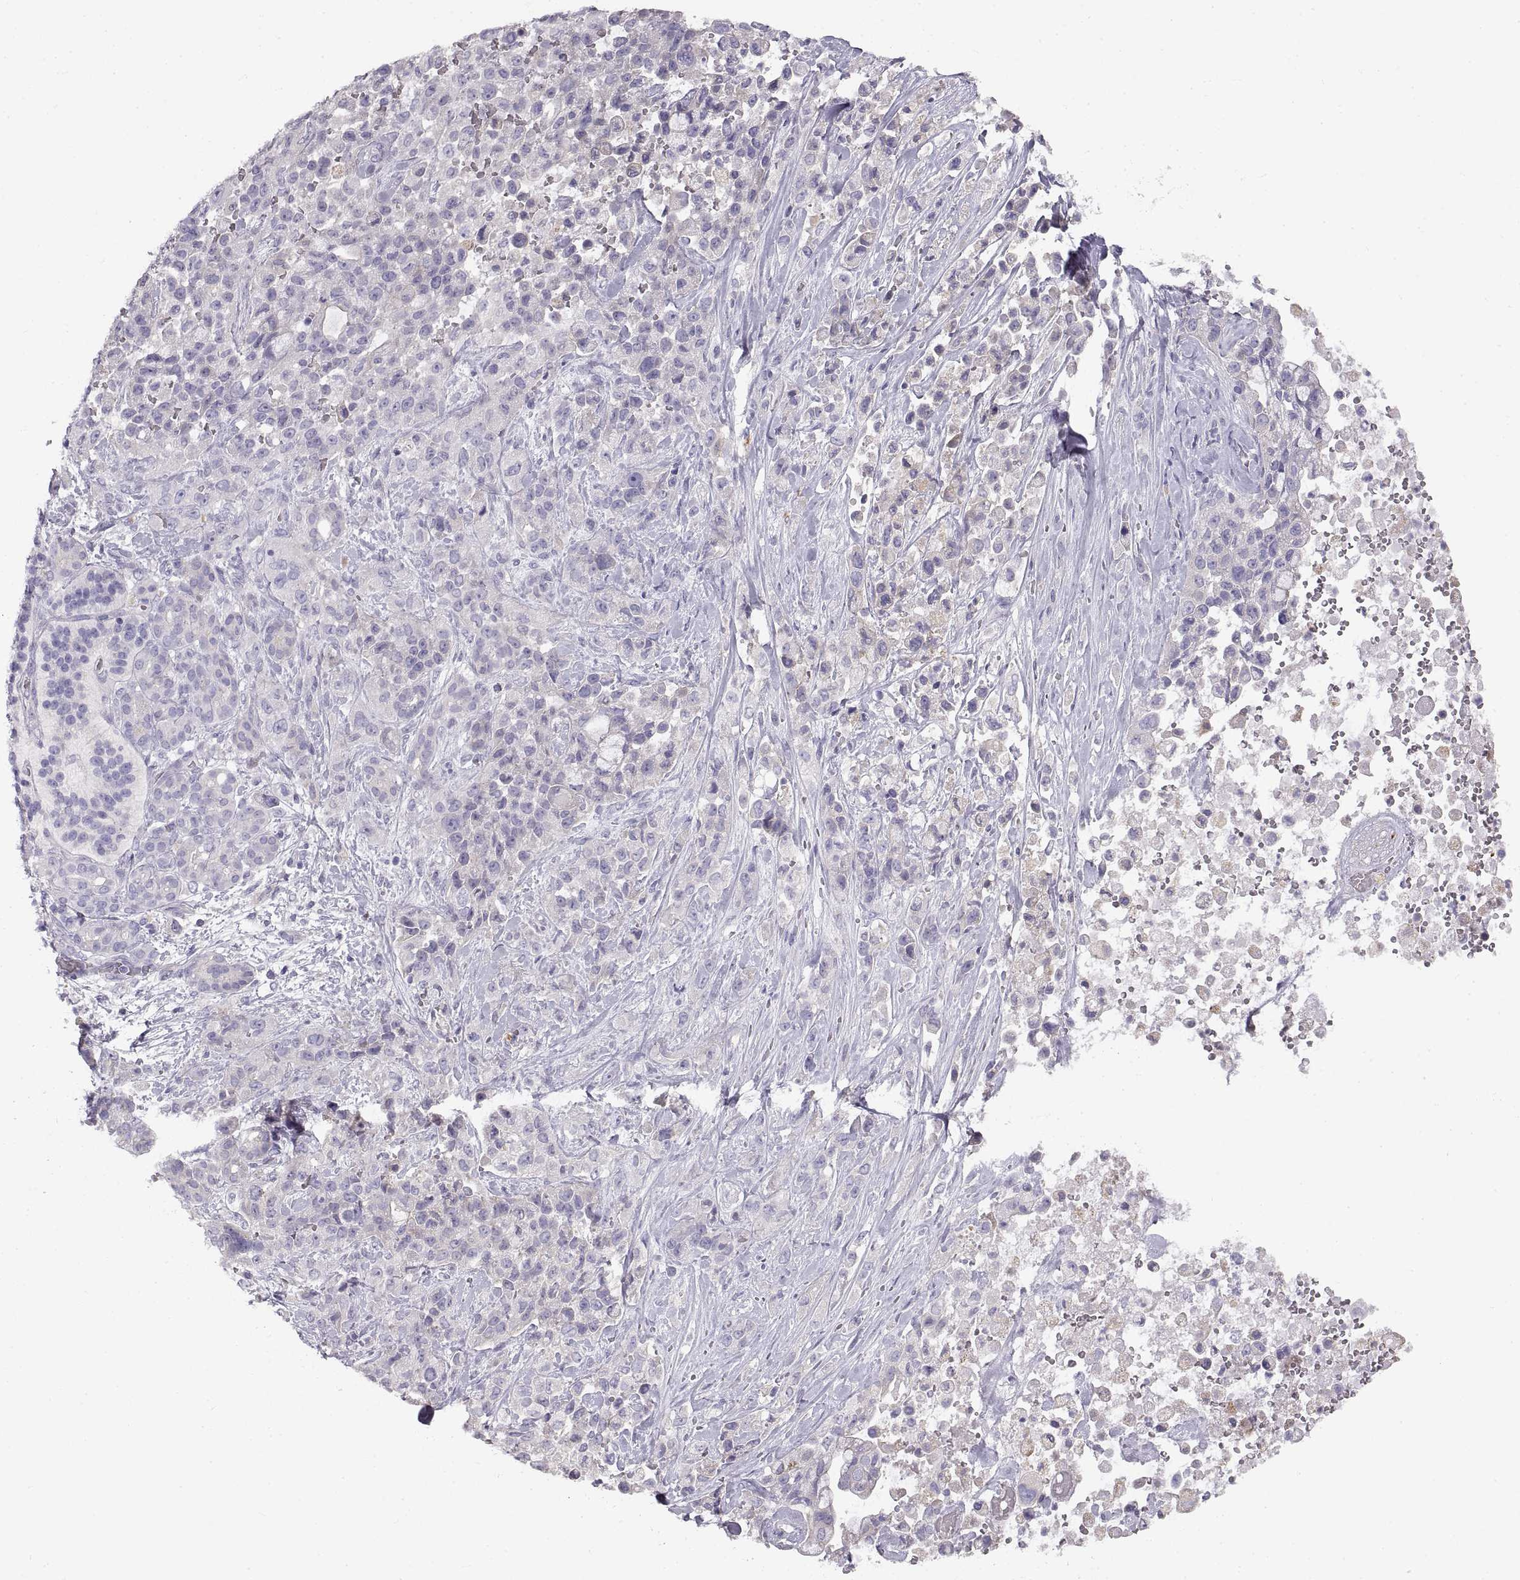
{"staining": {"intensity": "negative", "quantity": "none", "location": "none"}, "tissue": "pancreatic cancer", "cell_type": "Tumor cells", "image_type": "cancer", "snomed": [{"axis": "morphology", "description": "Adenocarcinoma, NOS"}, {"axis": "topography", "description": "Pancreas"}], "caption": "This photomicrograph is of pancreatic adenocarcinoma stained with immunohistochemistry to label a protein in brown with the nuclei are counter-stained blue. There is no positivity in tumor cells.", "gene": "CRYBB3", "patient": {"sex": "male", "age": 44}}